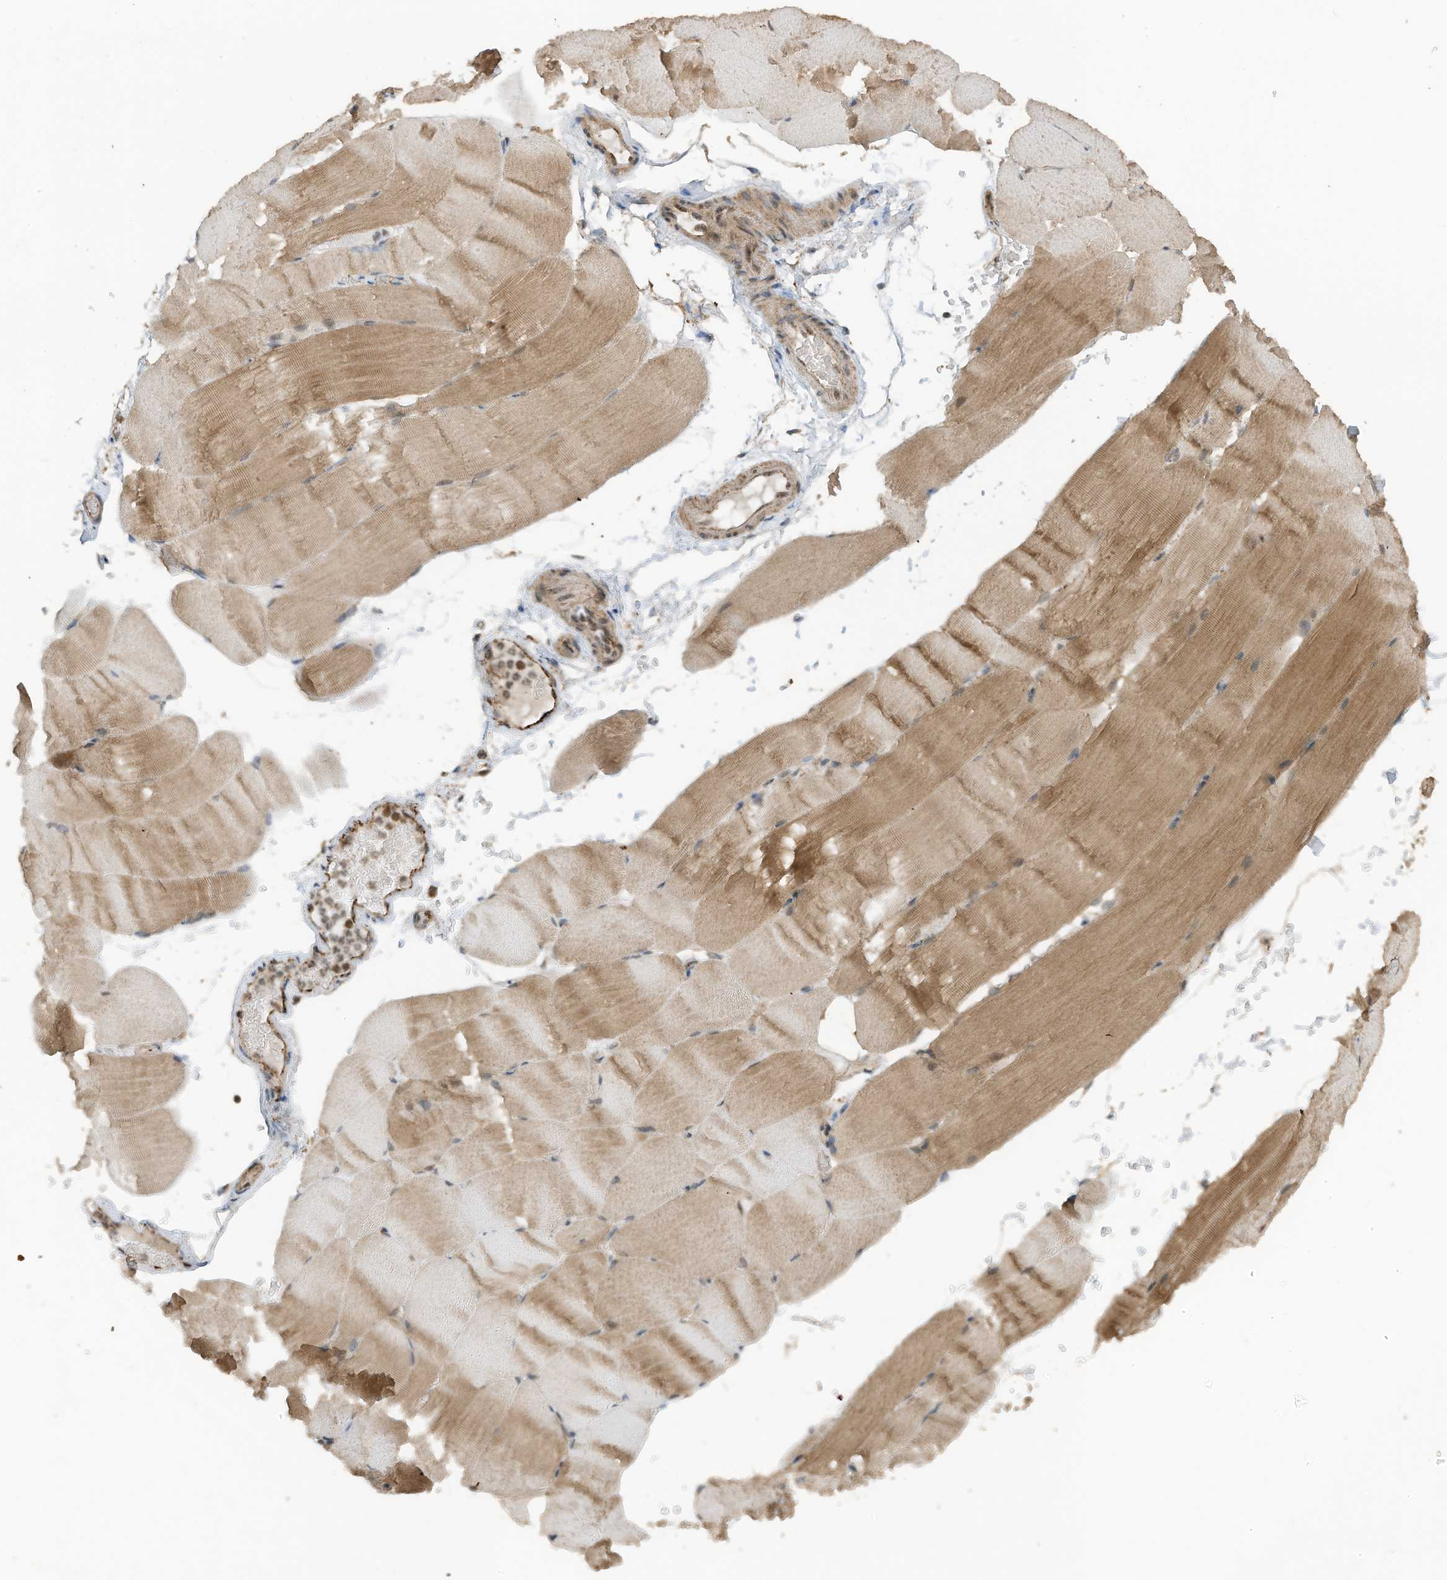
{"staining": {"intensity": "moderate", "quantity": "25%-75%", "location": "cytoplasmic/membranous"}, "tissue": "skeletal muscle", "cell_type": "Myocytes", "image_type": "normal", "snomed": [{"axis": "morphology", "description": "Normal tissue, NOS"}, {"axis": "topography", "description": "Skeletal muscle"}, {"axis": "topography", "description": "Parathyroid gland"}], "caption": "Immunohistochemistry (IHC) (DAB) staining of benign skeletal muscle demonstrates moderate cytoplasmic/membranous protein positivity in about 25%-75% of myocytes. (Brightfield microscopy of DAB IHC at high magnification).", "gene": "ERLEC1", "patient": {"sex": "female", "age": 37}}